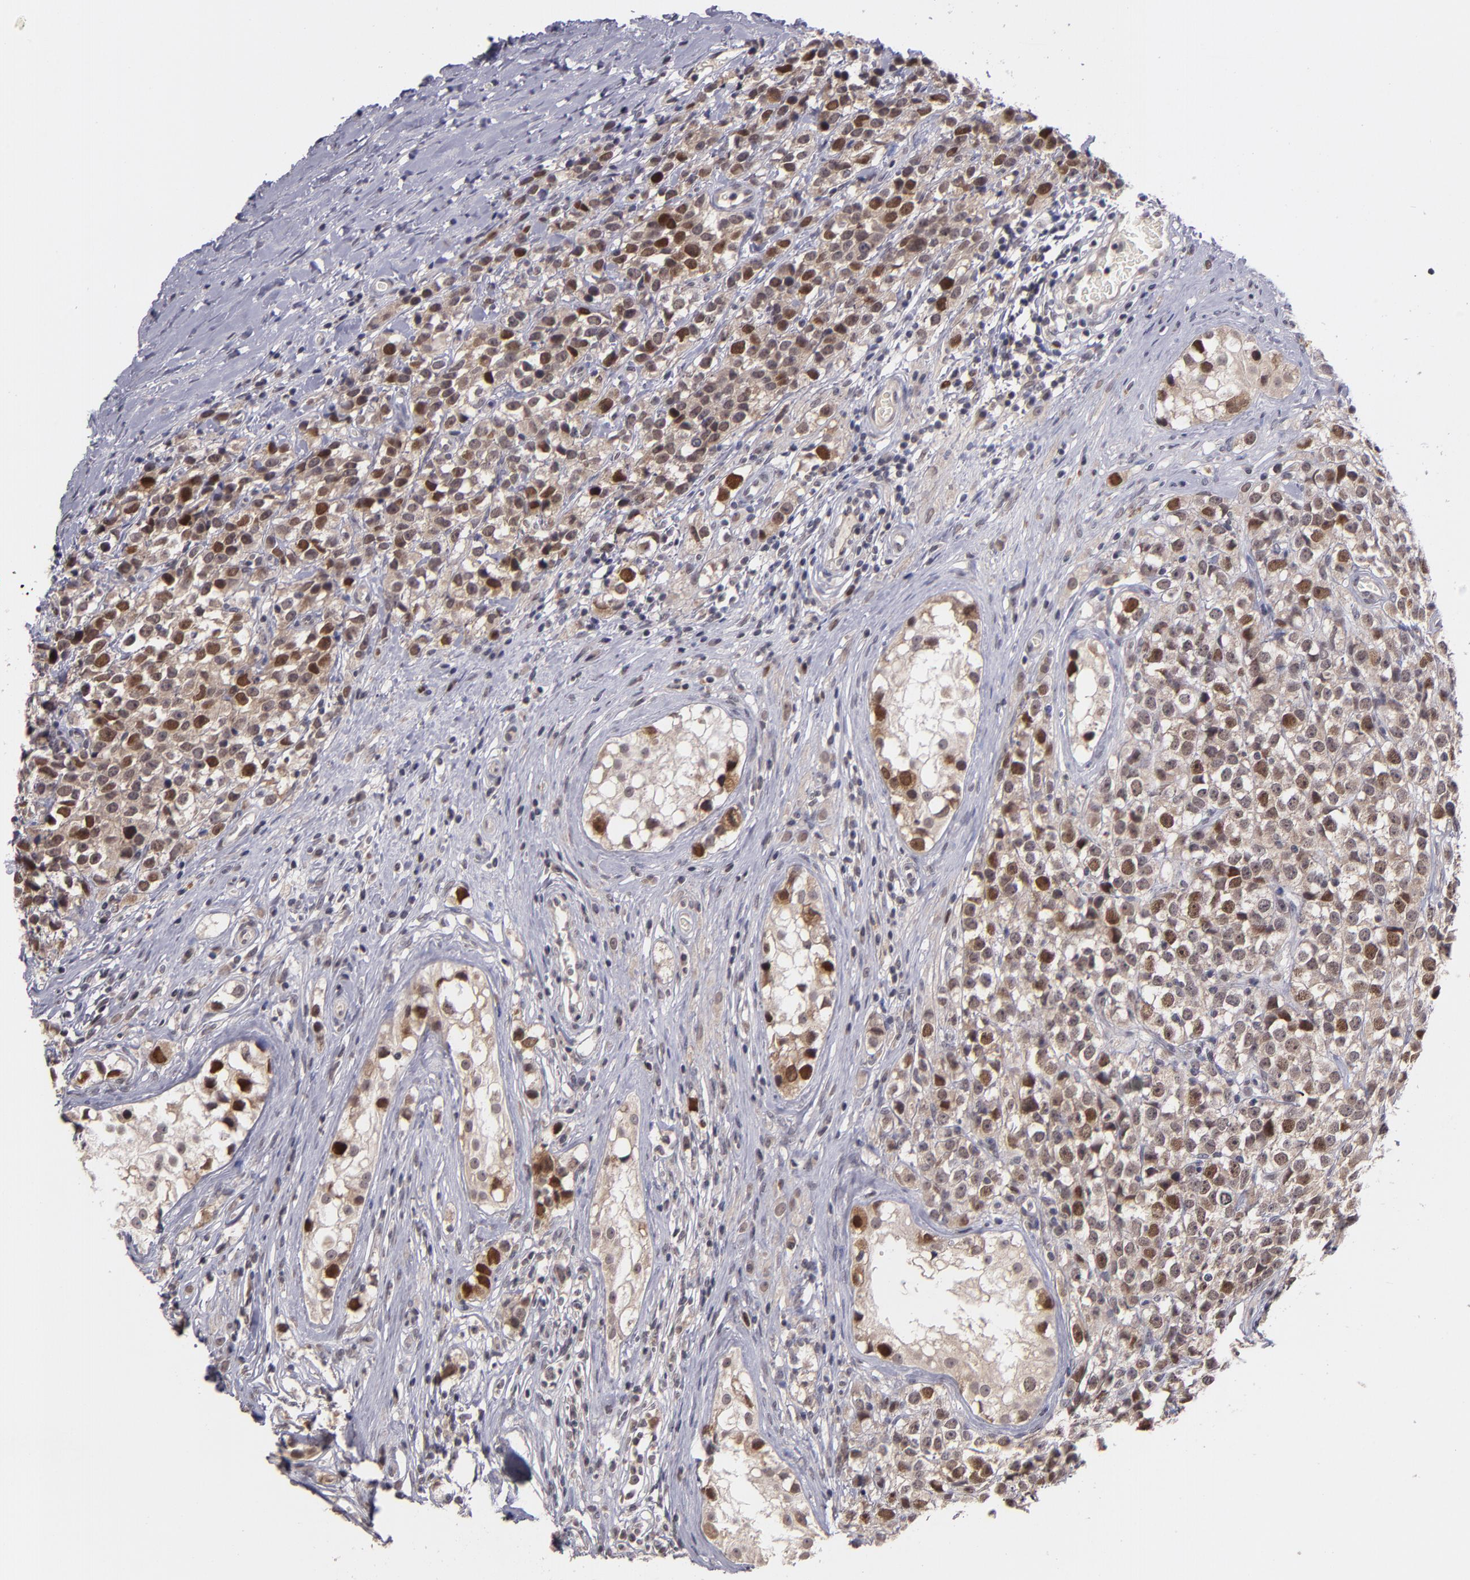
{"staining": {"intensity": "strong", "quantity": "25%-75%", "location": "nuclear"}, "tissue": "testis cancer", "cell_type": "Tumor cells", "image_type": "cancer", "snomed": [{"axis": "morphology", "description": "Seminoma, NOS"}, {"axis": "topography", "description": "Testis"}], "caption": "Testis cancer (seminoma) stained with DAB IHC displays high levels of strong nuclear staining in about 25%-75% of tumor cells.", "gene": "CDC7", "patient": {"sex": "male", "age": 25}}